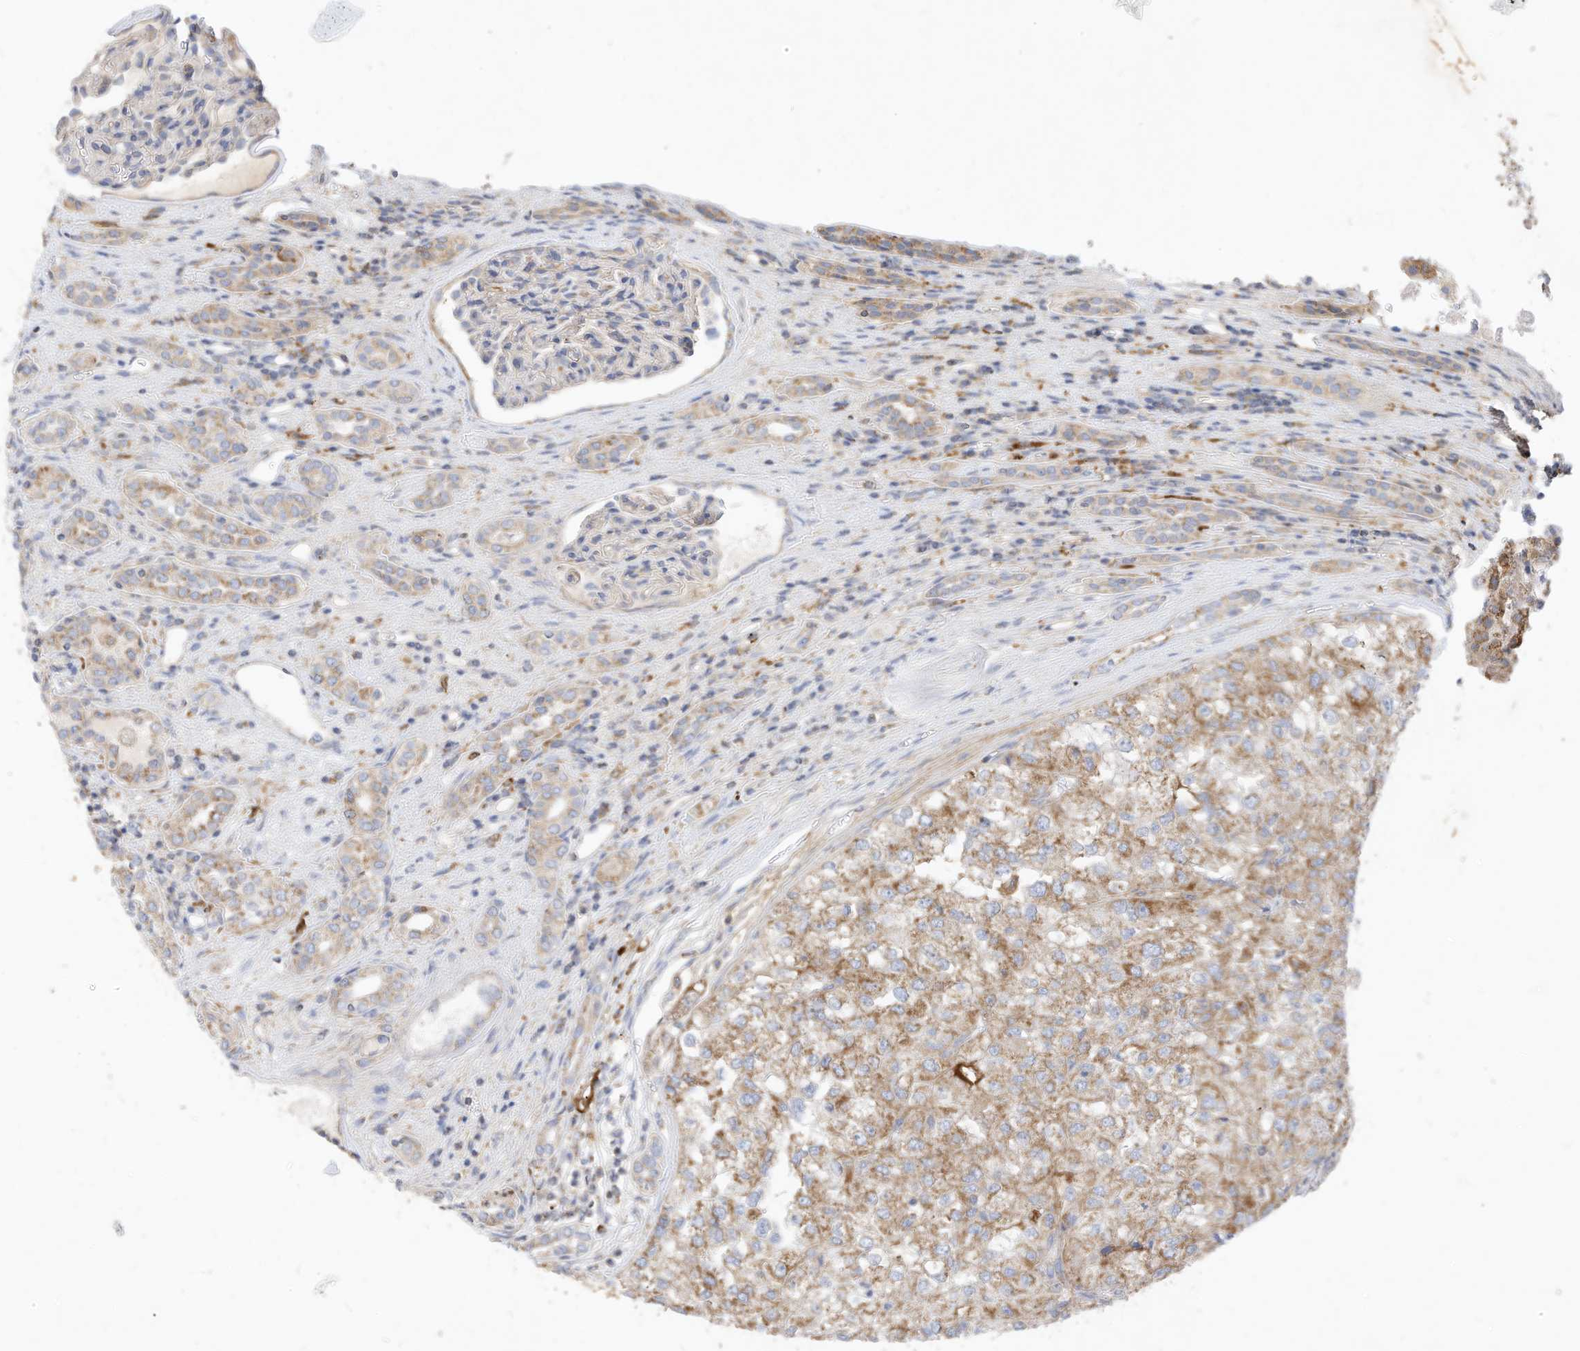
{"staining": {"intensity": "moderate", "quantity": ">75%", "location": "cytoplasmic/membranous"}, "tissue": "renal cancer", "cell_type": "Tumor cells", "image_type": "cancer", "snomed": [{"axis": "morphology", "description": "Adenocarcinoma, NOS"}, {"axis": "topography", "description": "Kidney"}], "caption": "DAB (3,3'-diaminobenzidine) immunohistochemical staining of renal adenocarcinoma displays moderate cytoplasmic/membranous protein expression in approximately >75% of tumor cells.", "gene": "RHOH", "patient": {"sex": "female", "age": 54}}